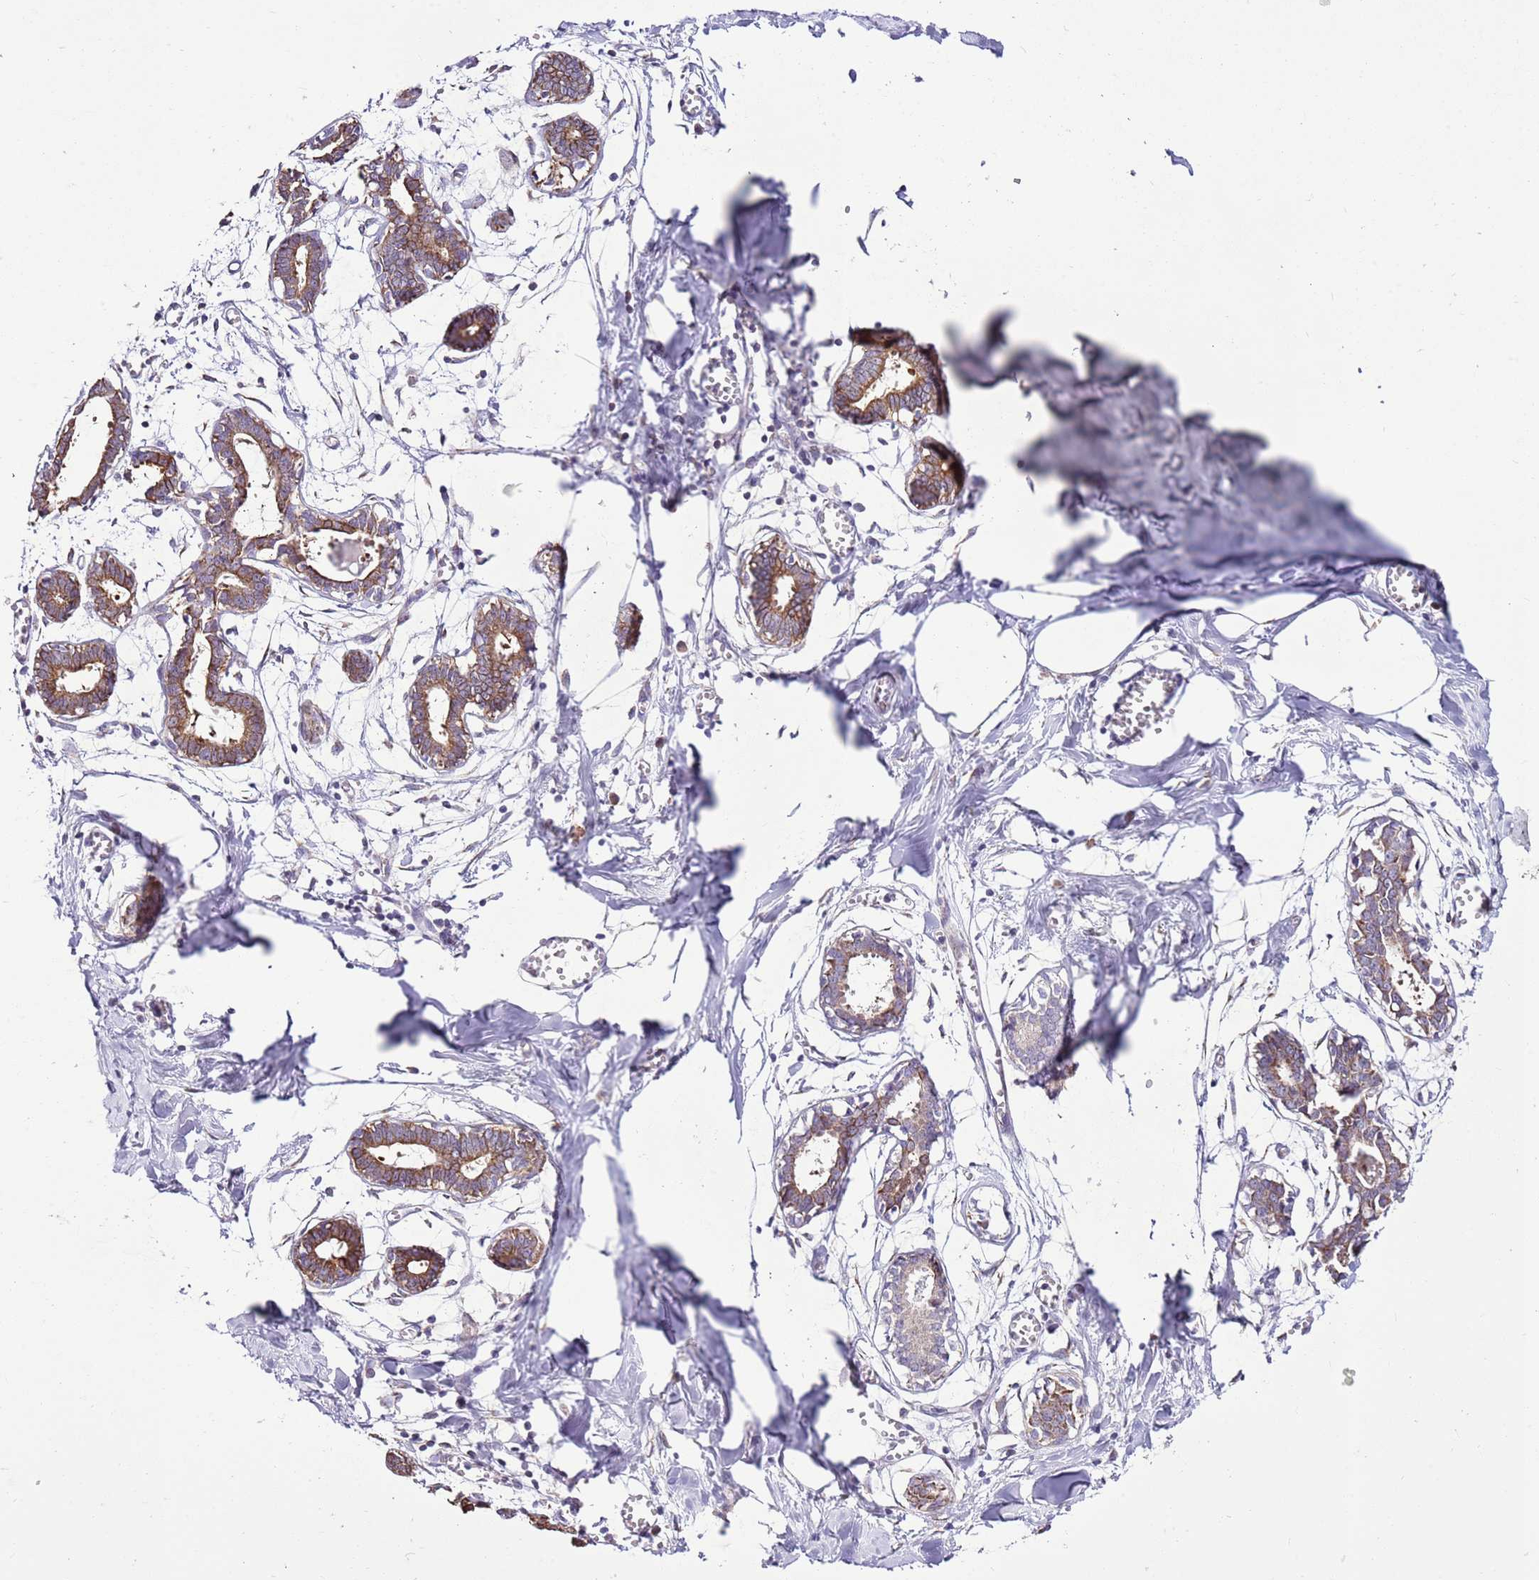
{"staining": {"intensity": "negative", "quantity": "none", "location": "none"}, "tissue": "breast", "cell_type": "Adipocytes", "image_type": "normal", "snomed": [{"axis": "morphology", "description": "Normal tissue, NOS"}, {"axis": "topography", "description": "Breast"}], "caption": "There is no significant positivity in adipocytes of breast. (Brightfield microscopy of DAB immunohistochemistry (IHC) at high magnification).", "gene": "SLC38A5", "patient": {"sex": "female", "age": 27}}